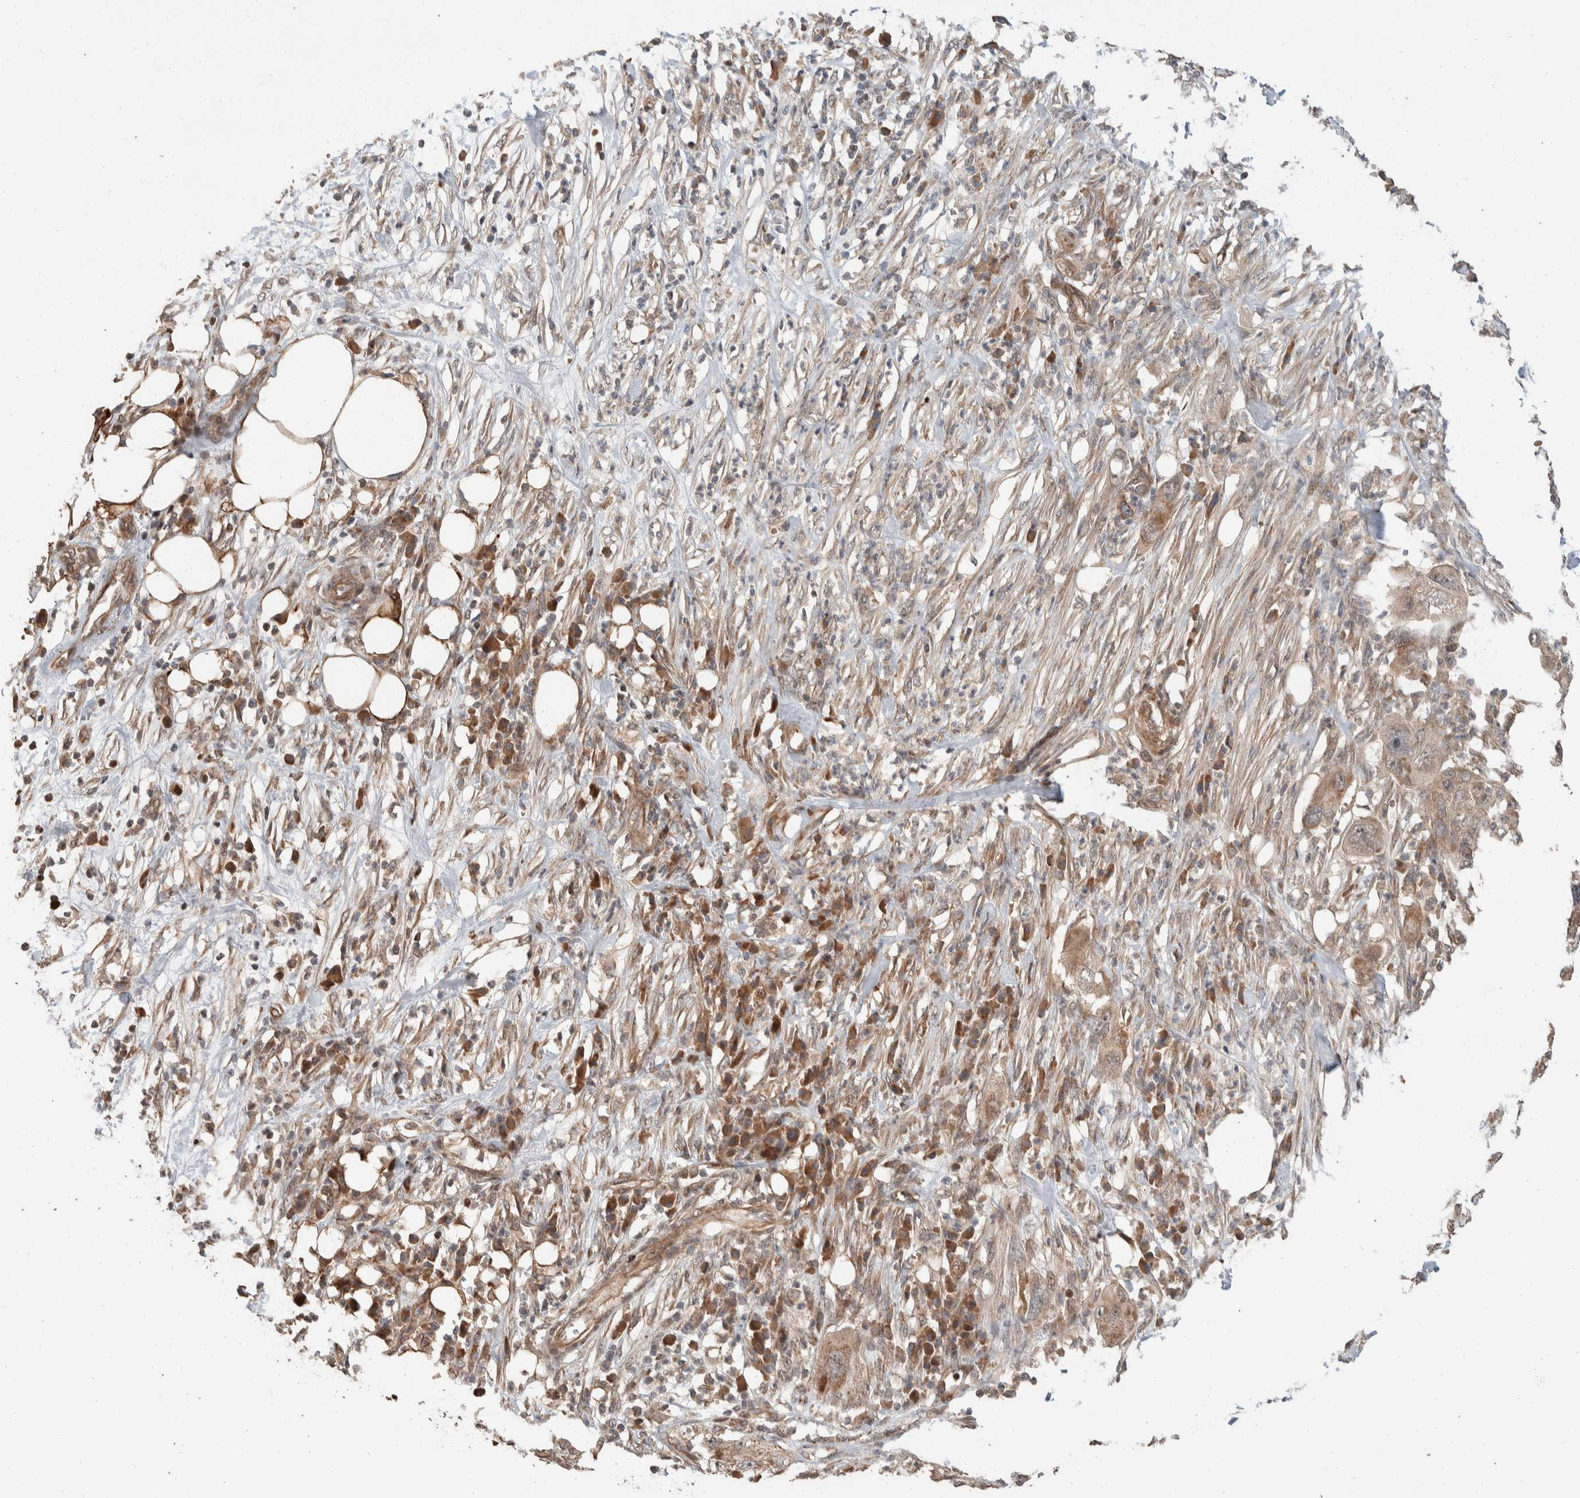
{"staining": {"intensity": "moderate", "quantity": ">75%", "location": "cytoplasmic/membranous"}, "tissue": "pancreatic cancer", "cell_type": "Tumor cells", "image_type": "cancer", "snomed": [{"axis": "morphology", "description": "Adenocarcinoma, NOS"}, {"axis": "topography", "description": "Pancreas"}], "caption": "Protein staining of pancreatic cancer (adenocarcinoma) tissue shows moderate cytoplasmic/membranous positivity in about >75% of tumor cells.", "gene": "ERC1", "patient": {"sex": "female", "age": 78}}